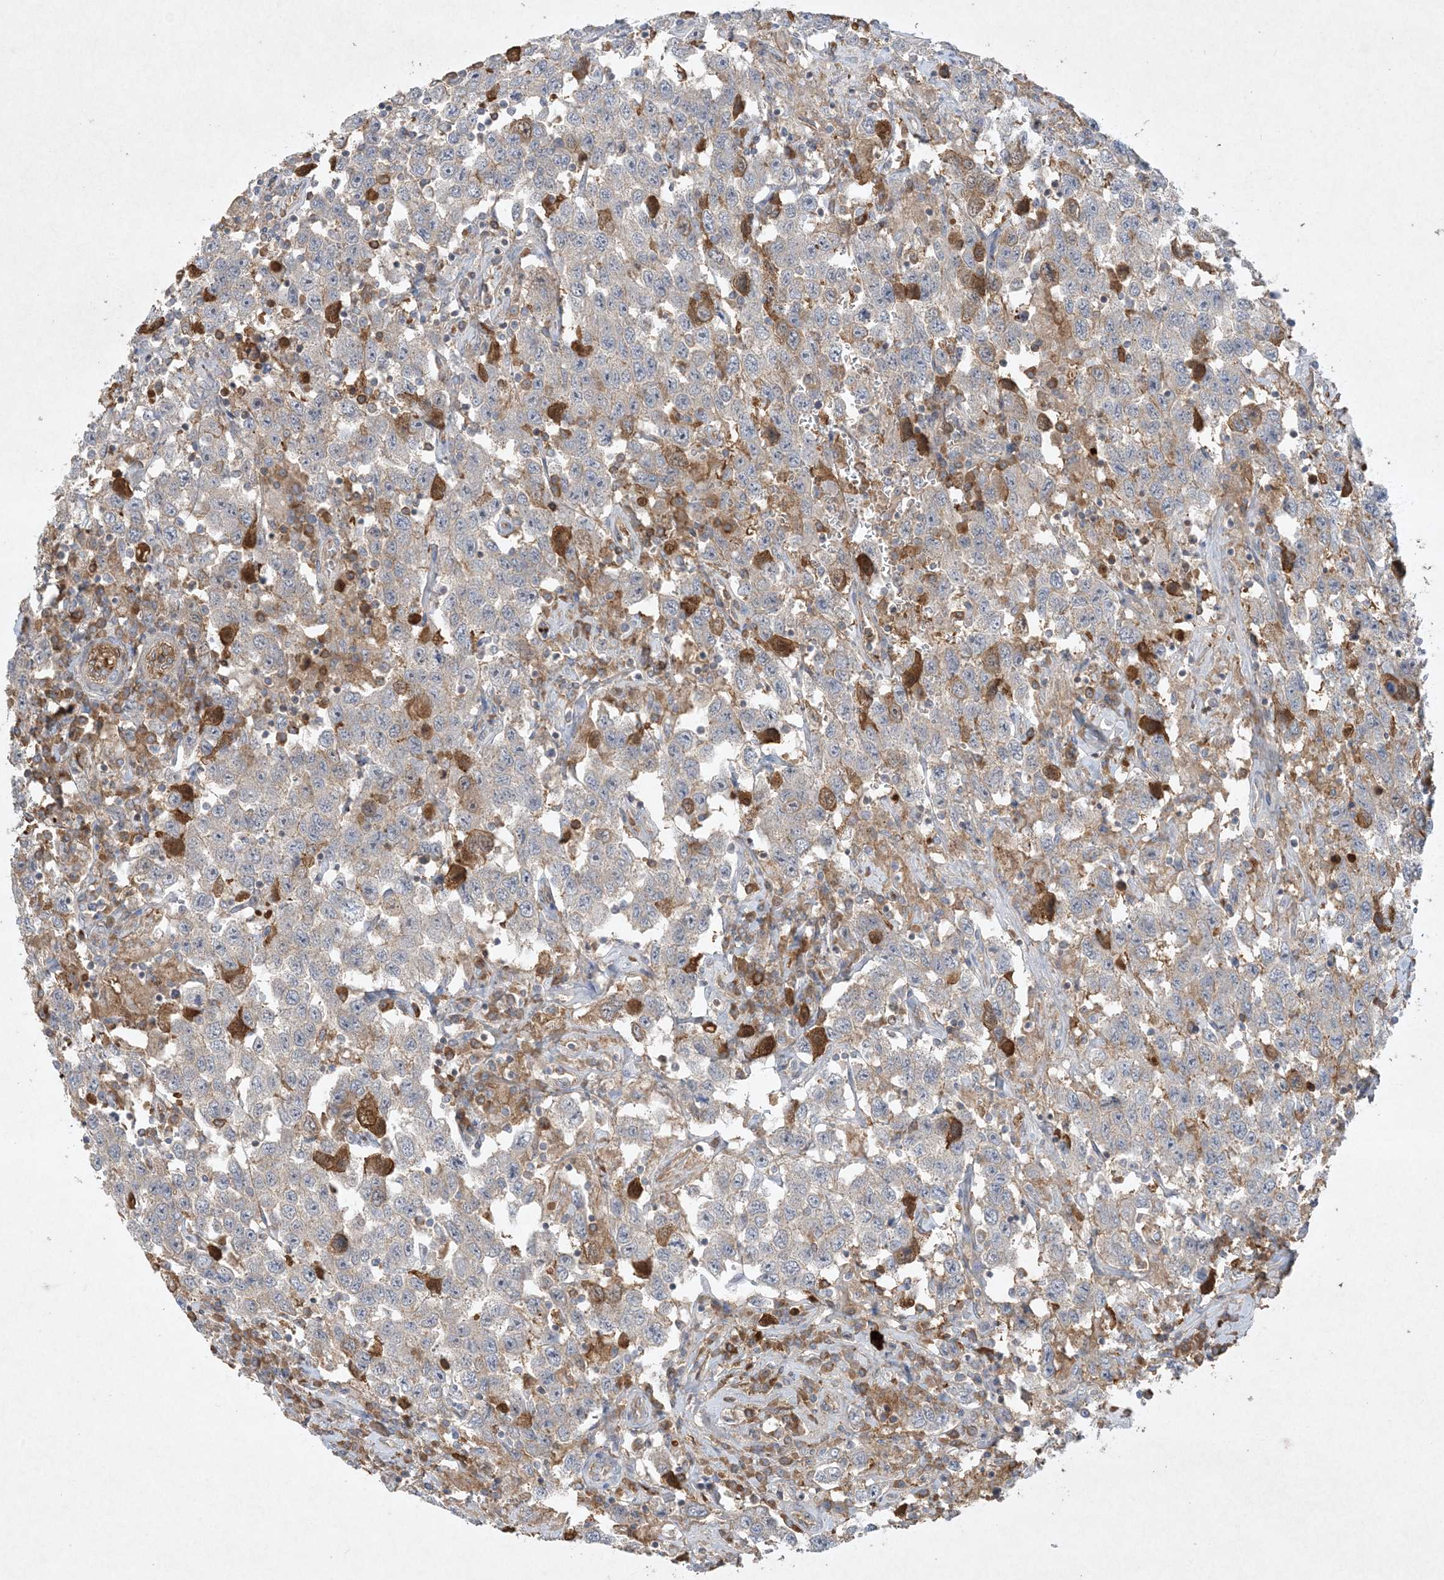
{"staining": {"intensity": "weak", "quantity": "<25%", "location": "cytoplasmic/membranous"}, "tissue": "testis cancer", "cell_type": "Tumor cells", "image_type": "cancer", "snomed": [{"axis": "morphology", "description": "Seminoma, NOS"}, {"axis": "topography", "description": "Testis"}], "caption": "Immunohistochemical staining of seminoma (testis) shows no significant expression in tumor cells.", "gene": "FETUB", "patient": {"sex": "male", "age": 41}}